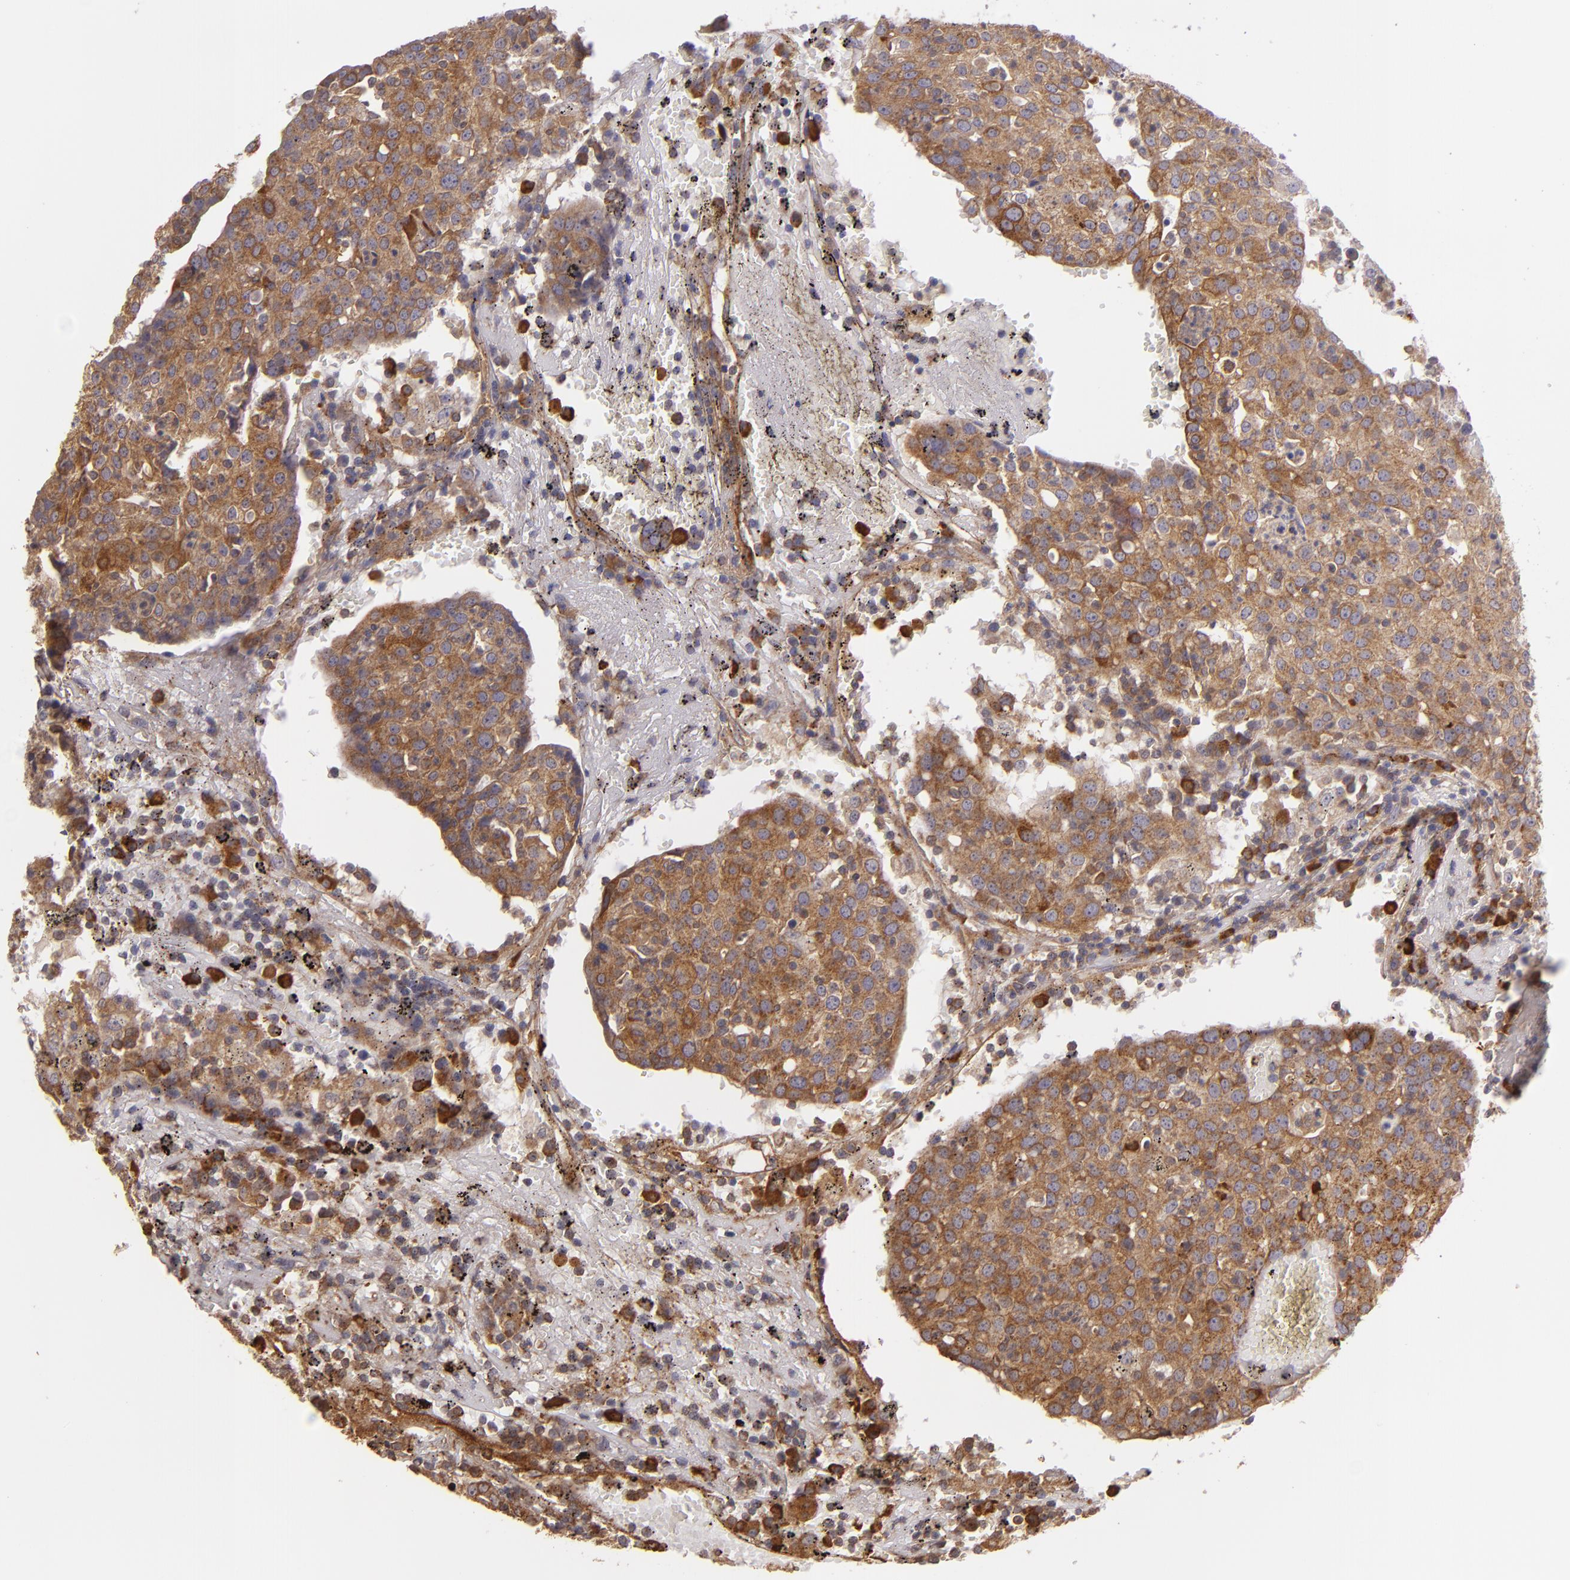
{"staining": {"intensity": "strong", "quantity": ">75%", "location": "cytoplasmic/membranous"}, "tissue": "head and neck cancer", "cell_type": "Tumor cells", "image_type": "cancer", "snomed": [{"axis": "morphology", "description": "Adenocarcinoma, NOS"}, {"axis": "topography", "description": "Salivary gland"}, {"axis": "topography", "description": "Head-Neck"}], "caption": "An IHC image of tumor tissue is shown. Protein staining in brown labels strong cytoplasmic/membranous positivity in head and neck cancer within tumor cells.", "gene": "ECE1", "patient": {"sex": "female", "age": 65}}